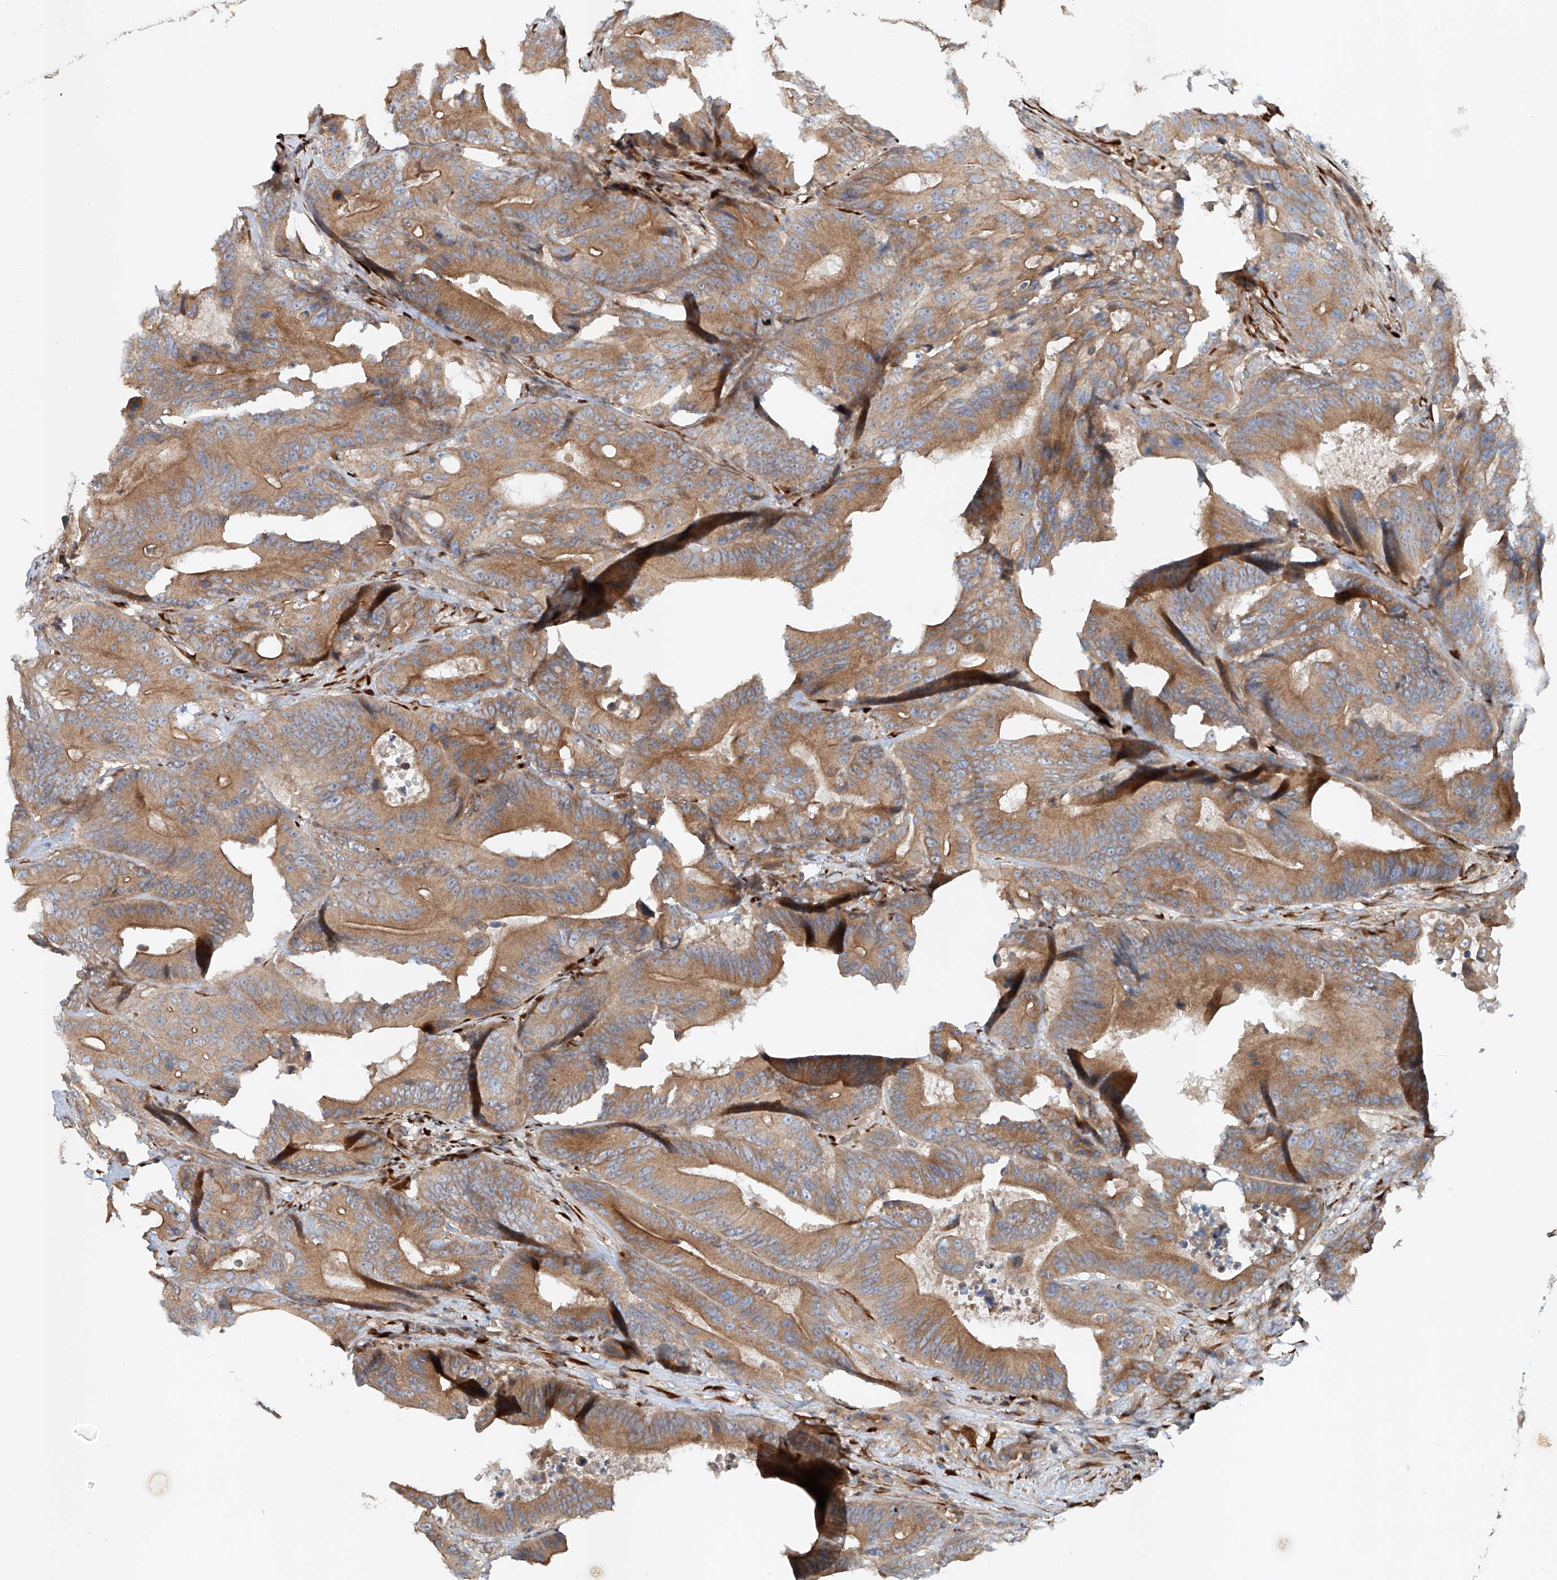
{"staining": {"intensity": "moderate", "quantity": ">75%", "location": "cytoplasmic/membranous"}, "tissue": "colorectal cancer", "cell_type": "Tumor cells", "image_type": "cancer", "snomed": [{"axis": "morphology", "description": "Adenocarcinoma, NOS"}, {"axis": "topography", "description": "Colon"}], "caption": "Colorectal cancer (adenocarcinoma) was stained to show a protein in brown. There is medium levels of moderate cytoplasmic/membranous positivity in approximately >75% of tumor cells.", "gene": "SNAP29", "patient": {"sex": "male", "age": 83}}